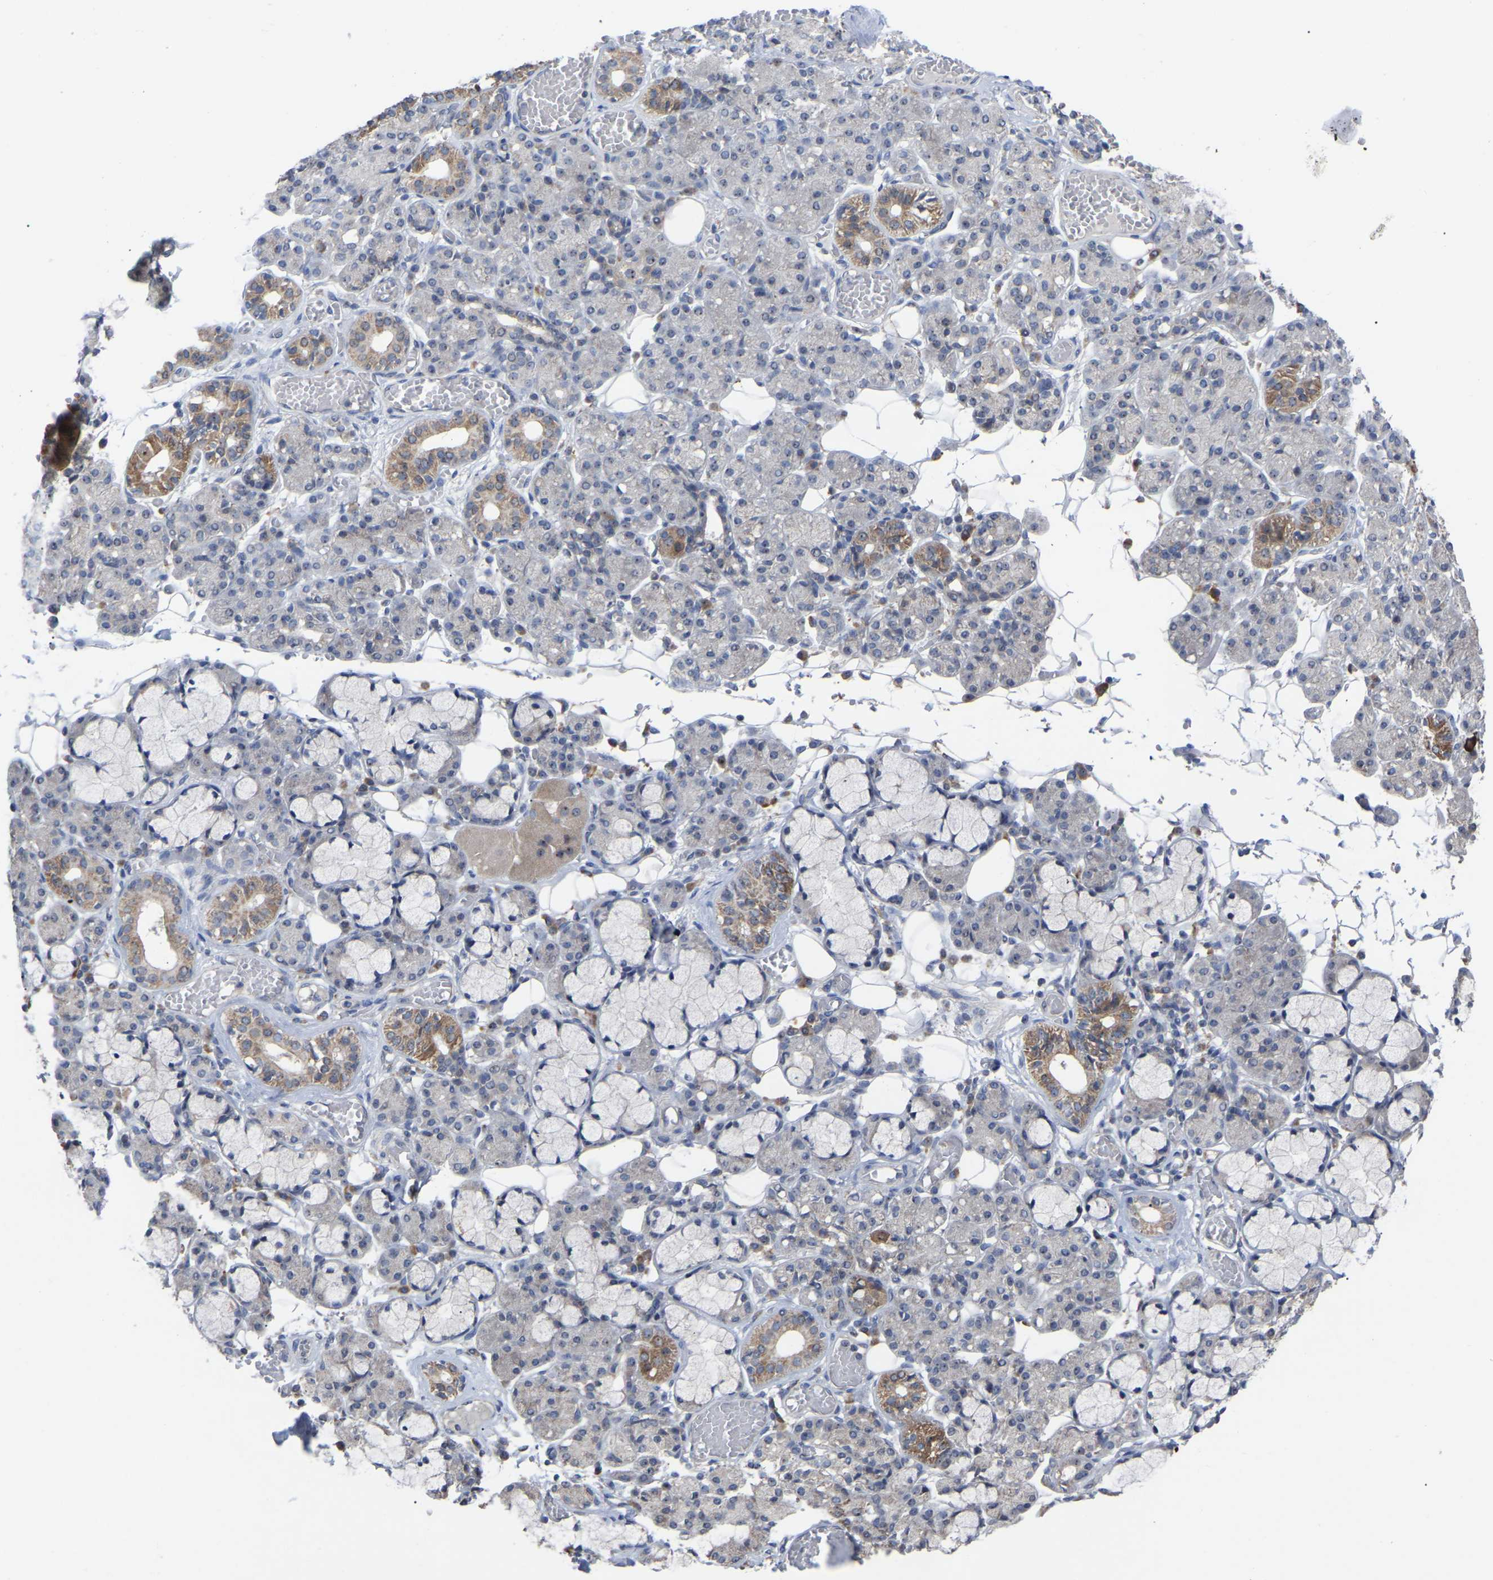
{"staining": {"intensity": "moderate", "quantity": "<25%", "location": "cytoplasmic/membranous"}, "tissue": "salivary gland", "cell_type": "Glandular cells", "image_type": "normal", "snomed": [{"axis": "morphology", "description": "Normal tissue, NOS"}, {"axis": "topography", "description": "Salivary gland"}], "caption": "A brown stain highlights moderate cytoplasmic/membranous staining of a protein in glandular cells of unremarkable human salivary gland. The protein of interest is shown in brown color, while the nuclei are stained blue.", "gene": "NOP53", "patient": {"sex": "male", "age": 63}}